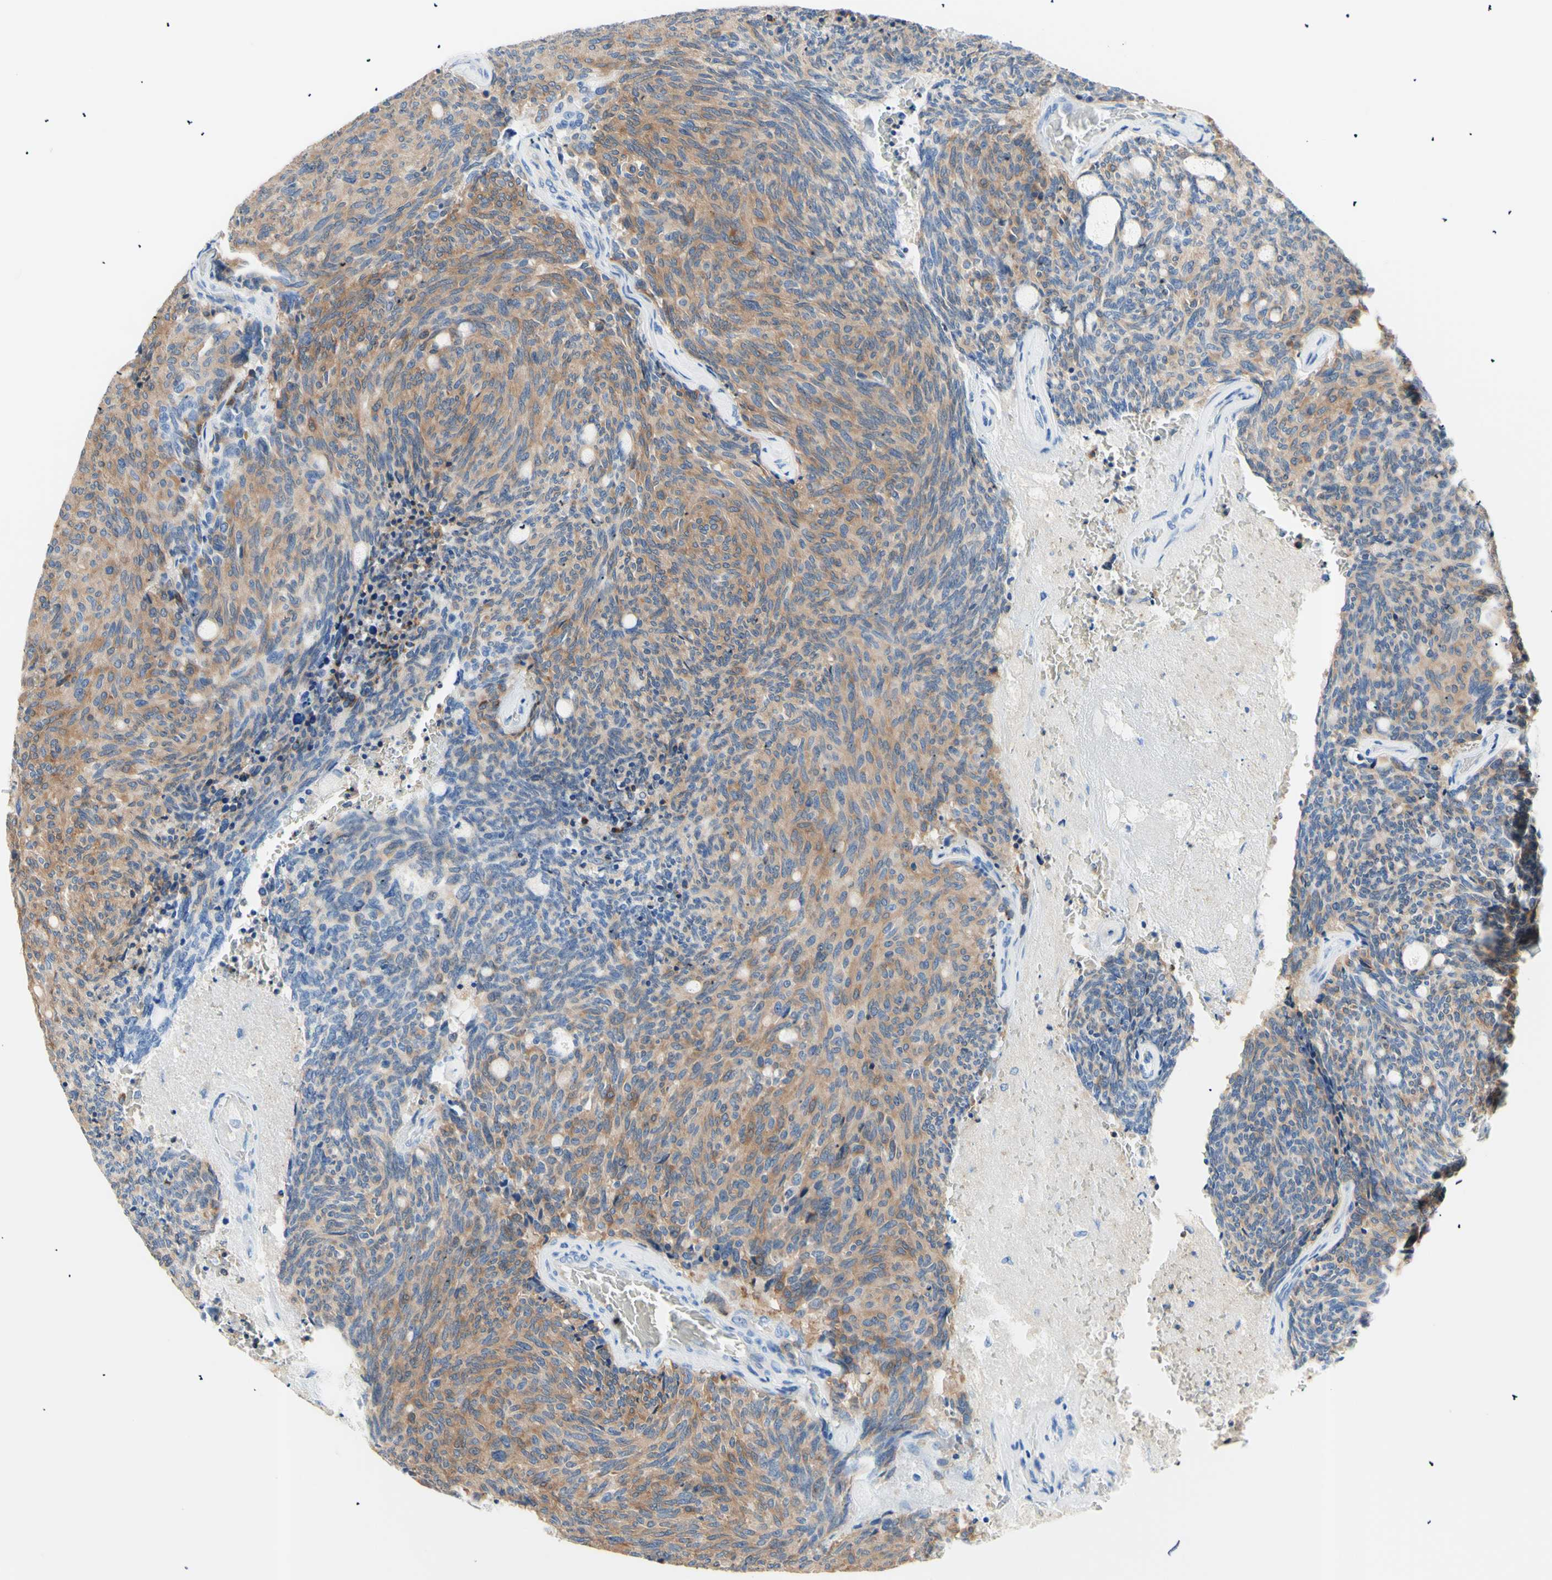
{"staining": {"intensity": "weak", "quantity": ">75%", "location": "cytoplasmic/membranous"}, "tissue": "carcinoid", "cell_type": "Tumor cells", "image_type": "cancer", "snomed": [{"axis": "morphology", "description": "Carcinoid, malignant, NOS"}, {"axis": "topography", "description": "Pancreas"}], "caption": "Brown immunohistochemical staining in carcinoid (malignant) reveals weak cytoplasmic/membranous staining in about >75% of tumor cells.", "gene": "HPCA", "patient": {"sex": "female", "age": 54}}